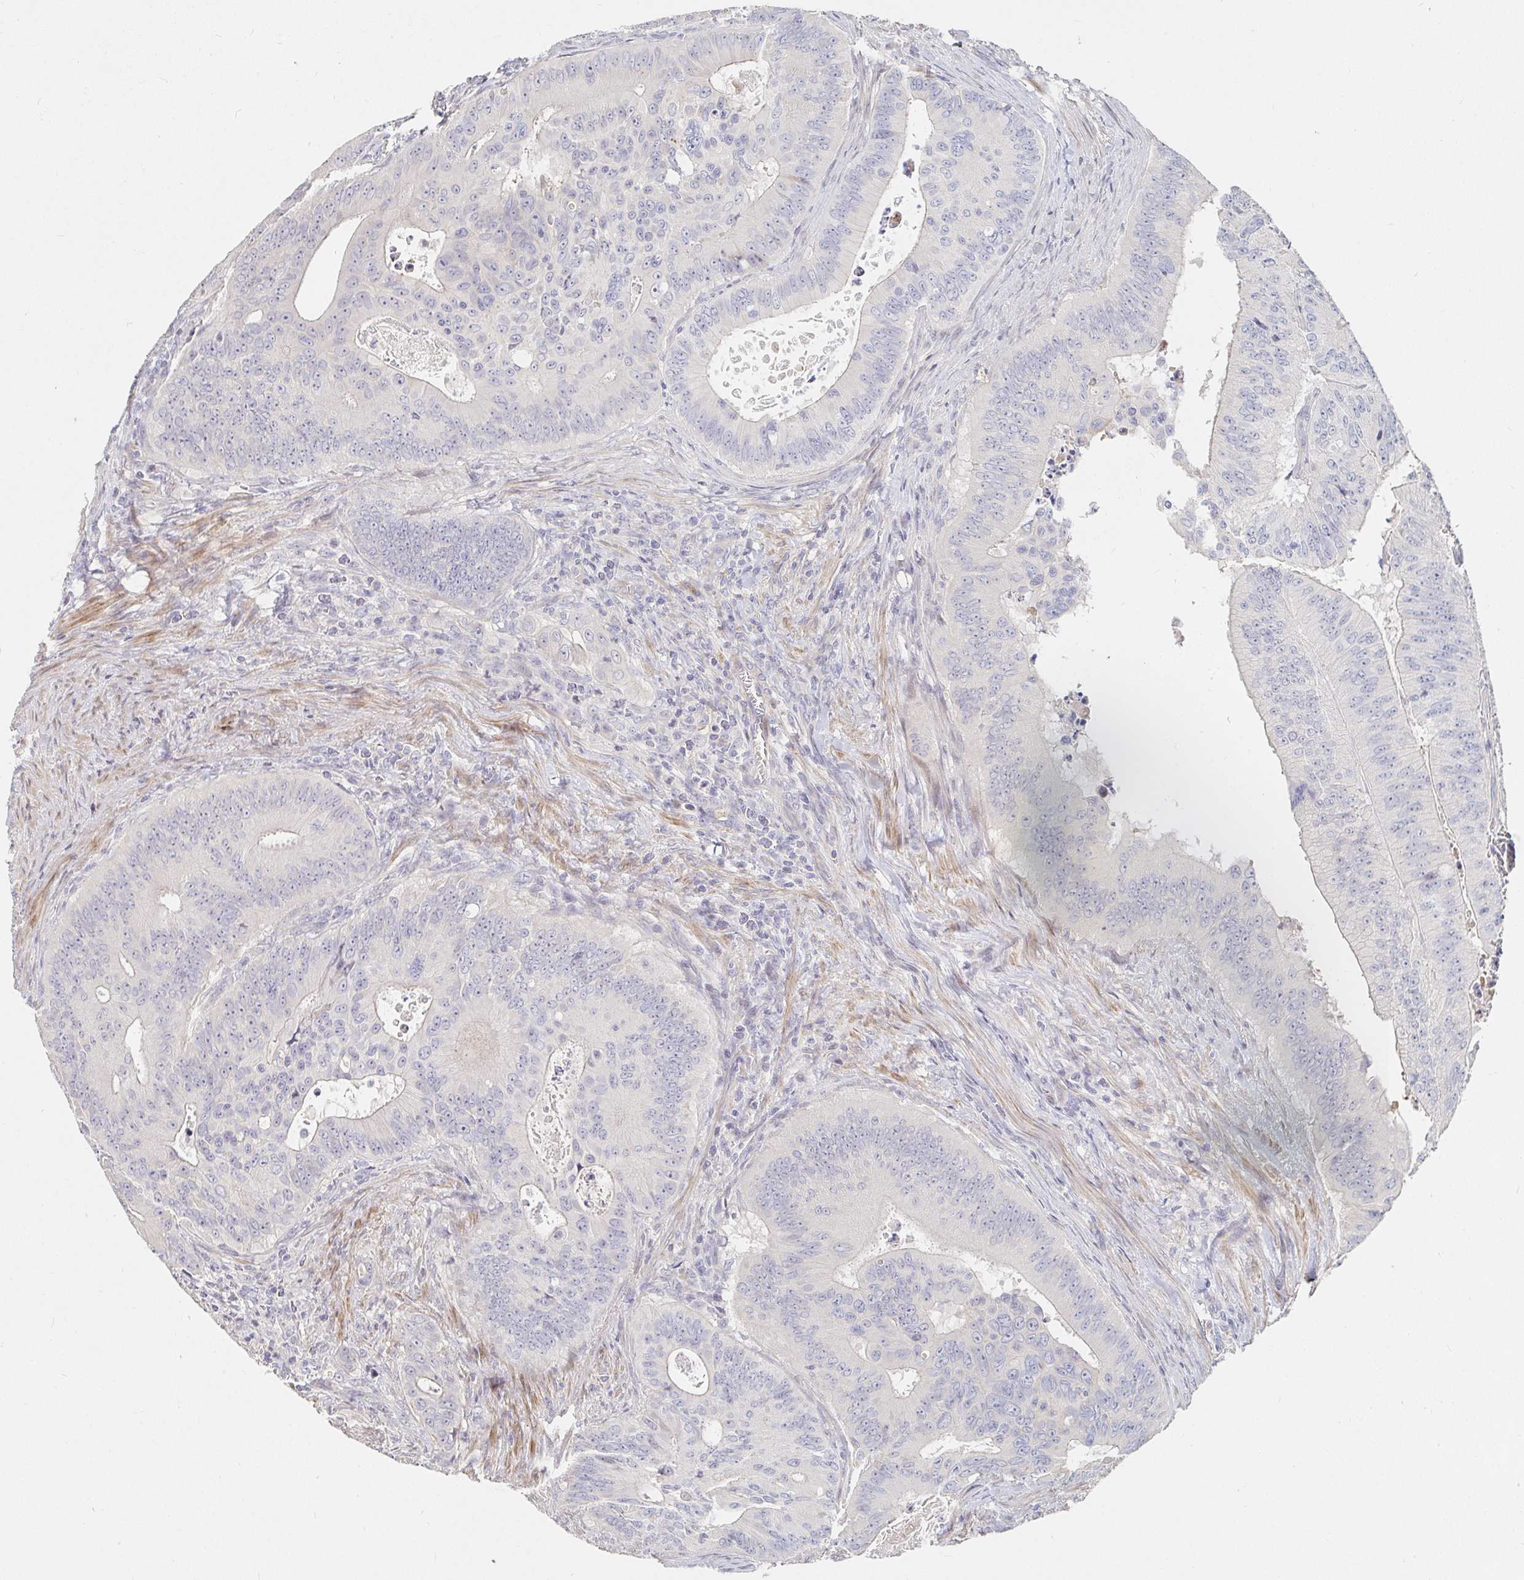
{"staining": {"intensity": "negative", "quantity": "none", "location": "none"}, "tissue": "colorectal cancer", "cell_type": "Tumor cells", "image_type": "cancer", "snomed": [{"axis": "morphology", "description": "Adenocarcinoma, NOS"}, {"axis": "topography", "description": "Colon"}], "caption": "This micrograph is of colorectal cancer stained with IHC to label a protein in brown with the nuclei are counter-stained blue. There is no positivity in tumor cells. (DAB immunohistochemistry (IHC) with hematoxylin counter stain).", "gene": "NME9", "patient": {"sex": "male", "age": 62}}